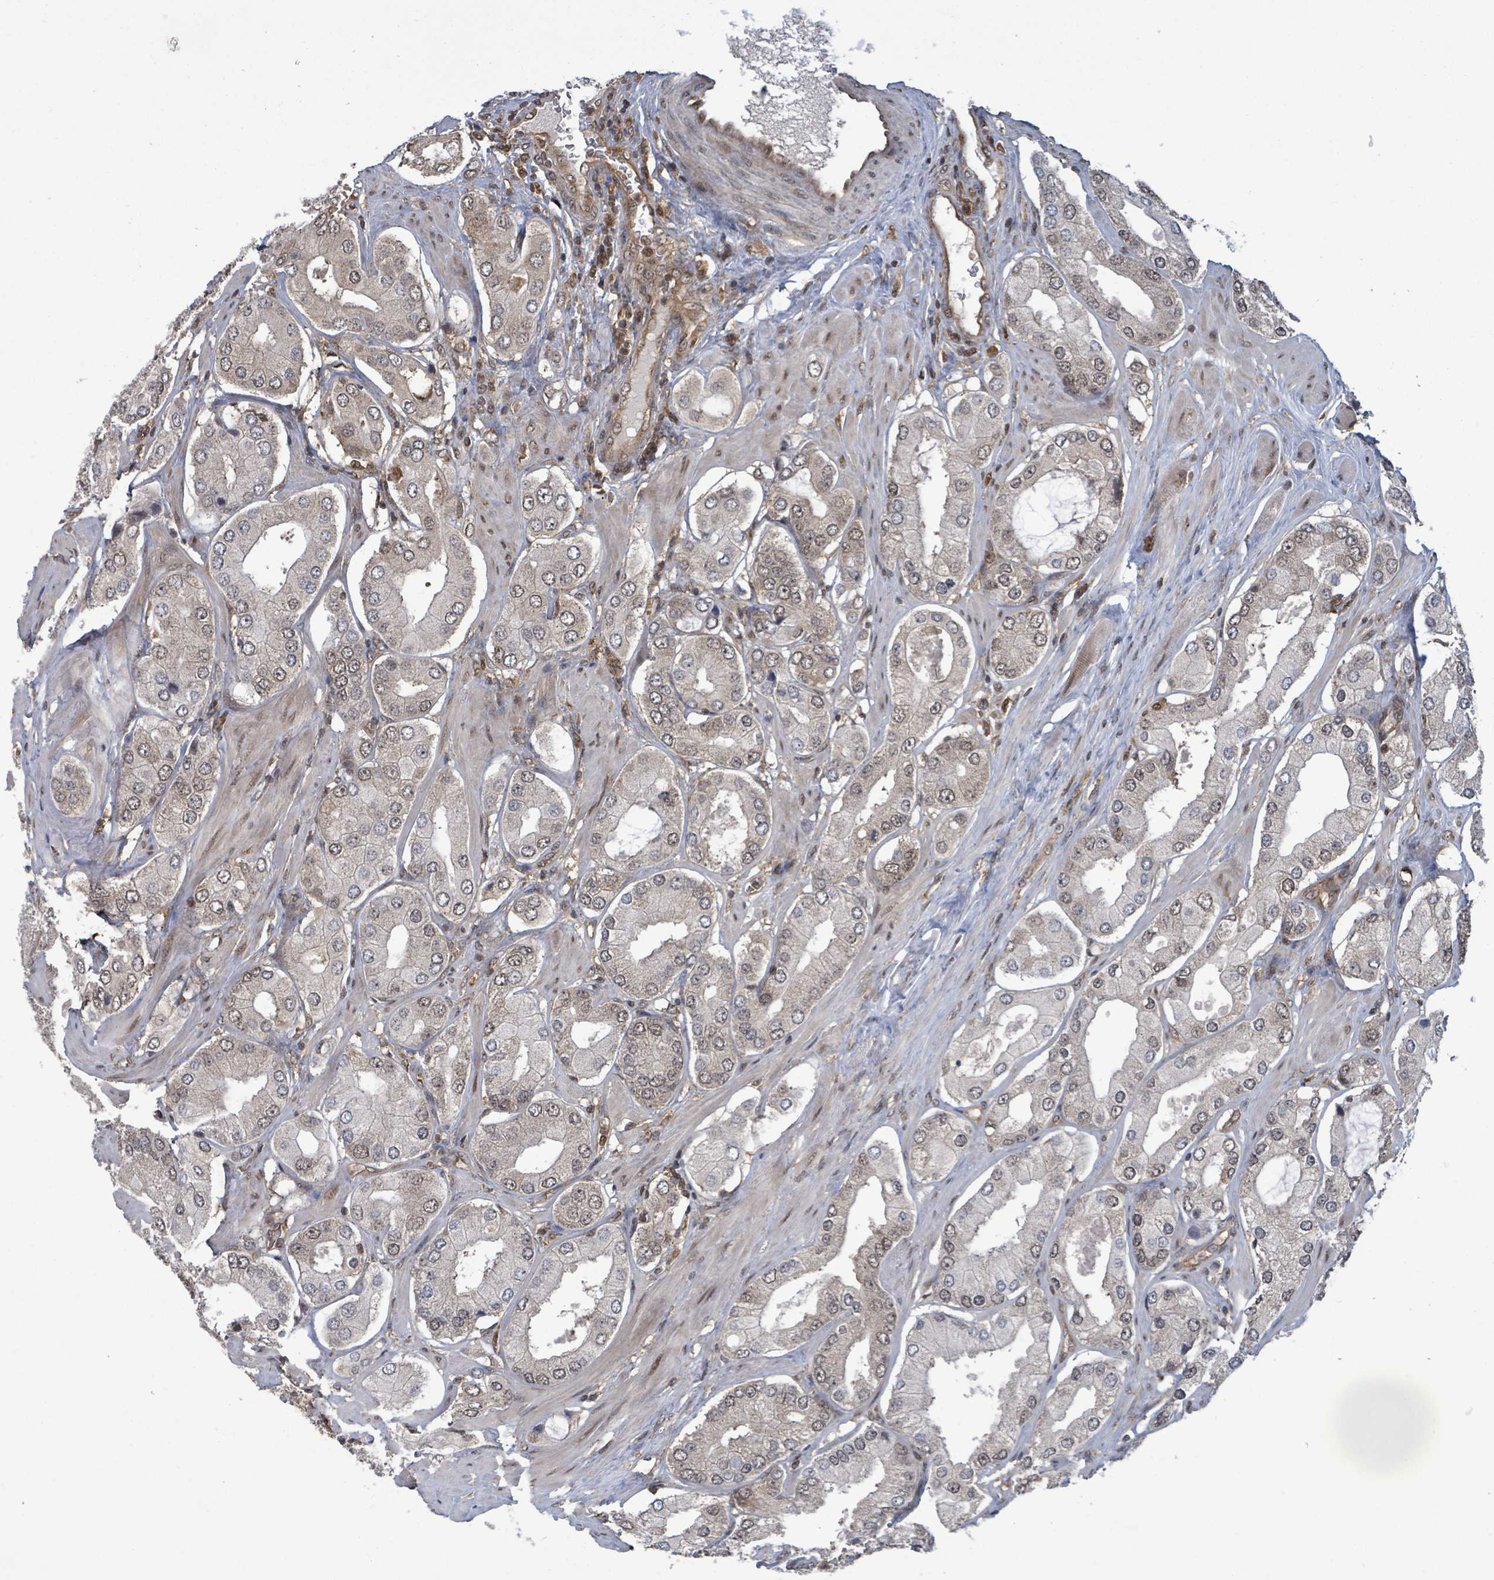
{"staining": {"intensity": "weak", "quantity": "25%-75%", "location": "nuclear"}, "tissue": "prostate cancer", "cell_type": "Tumor cells", "image_type": "cancer", "snomed": [{"axis": "morphology", "description": "Adenocarcinoma, Low grade"}, {"axis": "topography", "description": "Prostate"}], "caption": "Adenocarcinoma (low-grade) (prostate) tissue shows weak nuclear expression in approximately 25%-75% of tumor cells", "gene": "KLC1", "patient": {"sex": "male", "age": 42}}